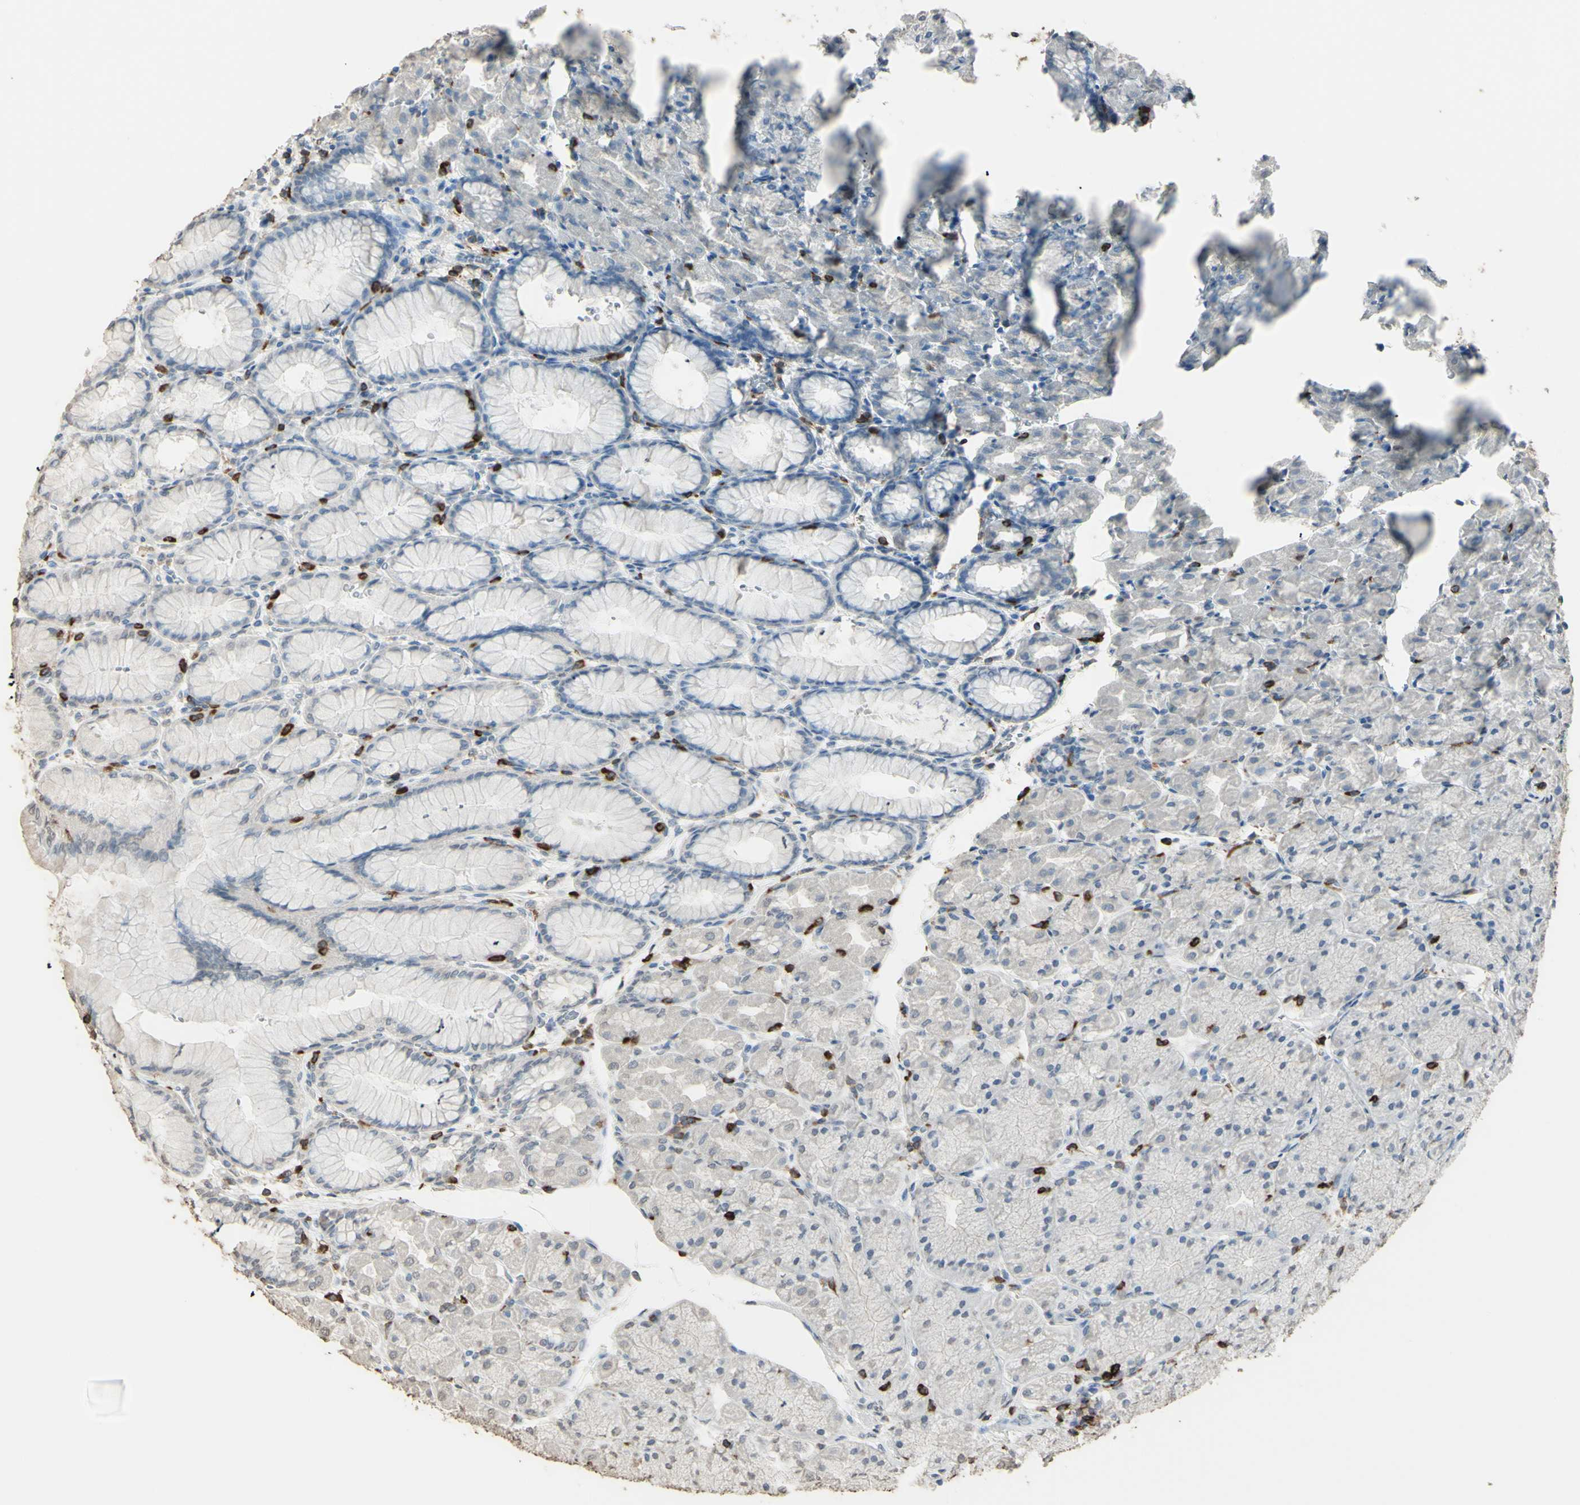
{"staining": {"intensity": "negative", "quantity": "none", "location": "none"}, "tissue": "stomach", "cell_type": "Glandular cells", "image_type": "normal", "snomed": [{"axis": "morphology", "description": "Normal tissue, NOS"}, {"axis": "topography", "description": "Stomach, upper"}], "caption": "This is an IHC image of benign human stomach. There is no positivity in glandular cells.", "gene": "PSTPIP1", "patient": {"sex": "female", "age": 56}}